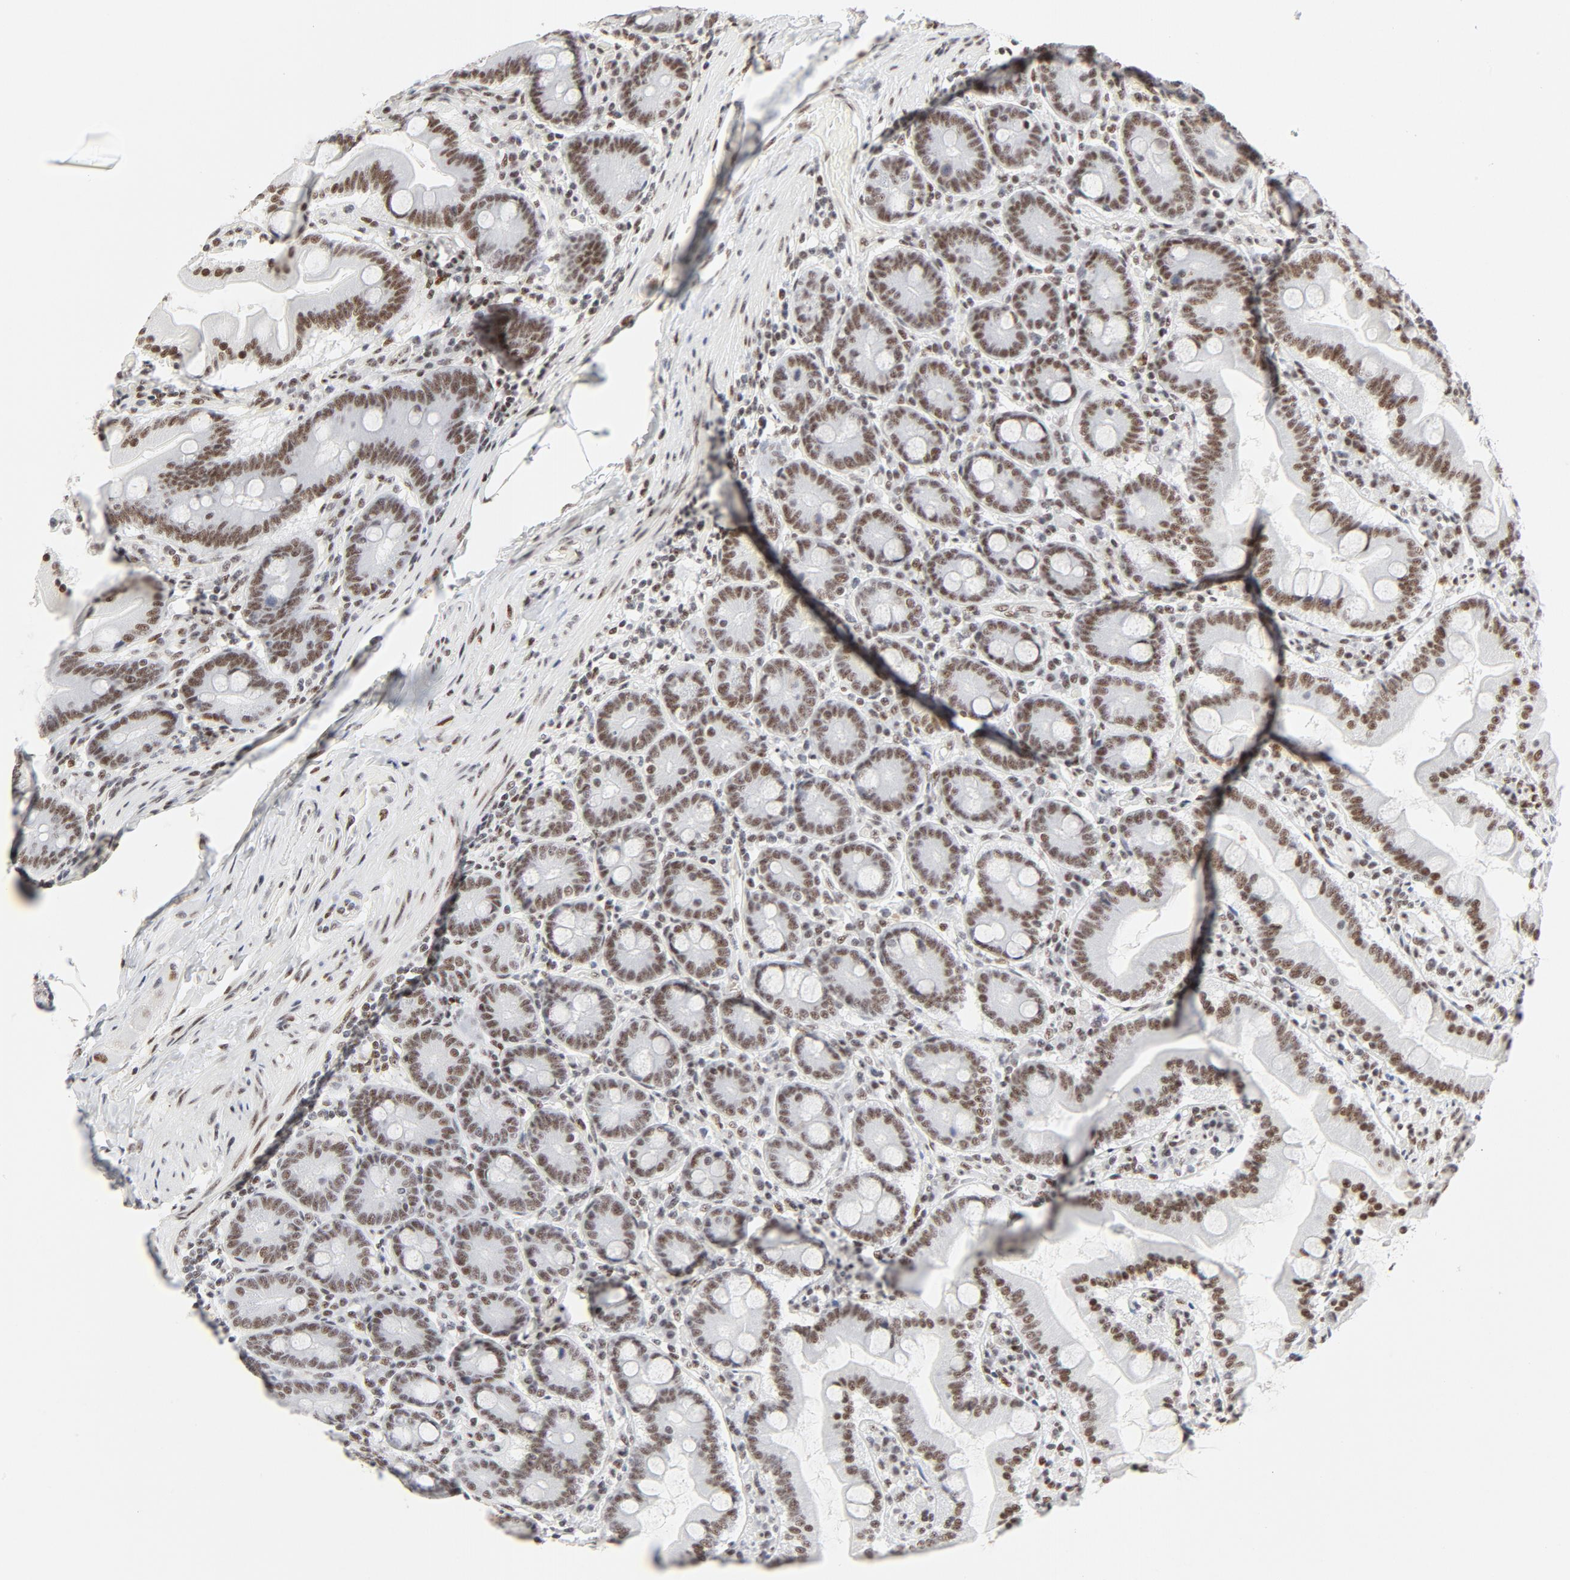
{"staining": {"intensity": "moderate", "quantity": ">75%", "location": "nuclear"}, "tissue": "duodenum", "cell_type": "Glandular cells", "image_type": "normal", "snomed": [{"axis": "morphology", "description": "Normal tissue, NOS"}, {"axis": "topography", "description": "Duodenum"}], "caption": "Protein analysis of unremarkable duodenum displays moderate nuclear positivity in approximately >75% of glandular cells.", "gene": "GTF2H1", "patient": {"sex": "female", "age": 64}}